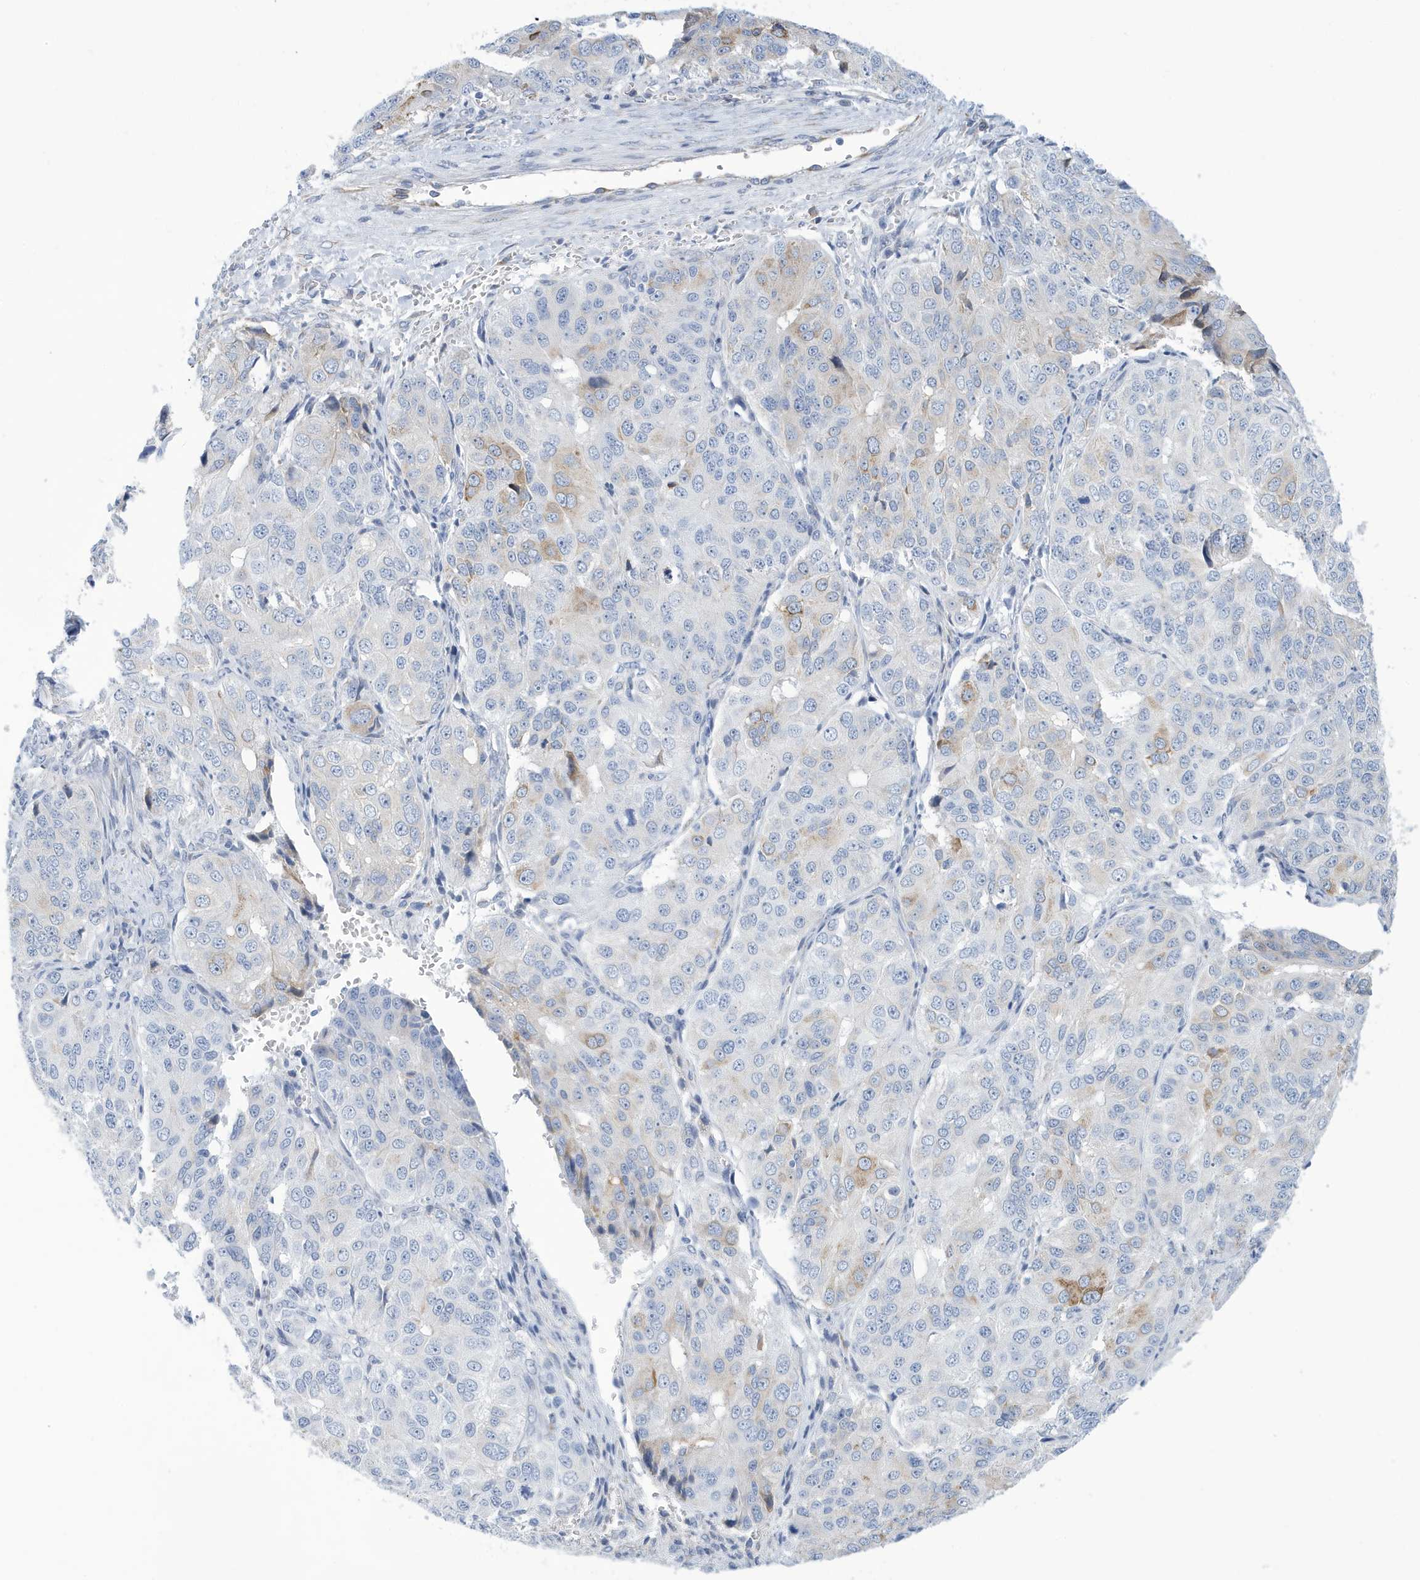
{"staining": {"intensity": "weak", "quantity": "<25%", "location": "cytoplasmic/membranous"}, "tissue": "ovarian cancer", "cell_type": "Tumor cells", "image_type": "cancer", "snomed": [{"axis": "morphology", "description": "Carcinoma, endometroid"}, {"axis": "topography", "description": "Ovary"}], "caption": "Tumor cells show no significant protein staining in ovarian cancer (endometroid carcinoma). (DAB IHC, high magnification).", "gene": "SEMA3F", "patient": {"sex": "female", "age": 51}}